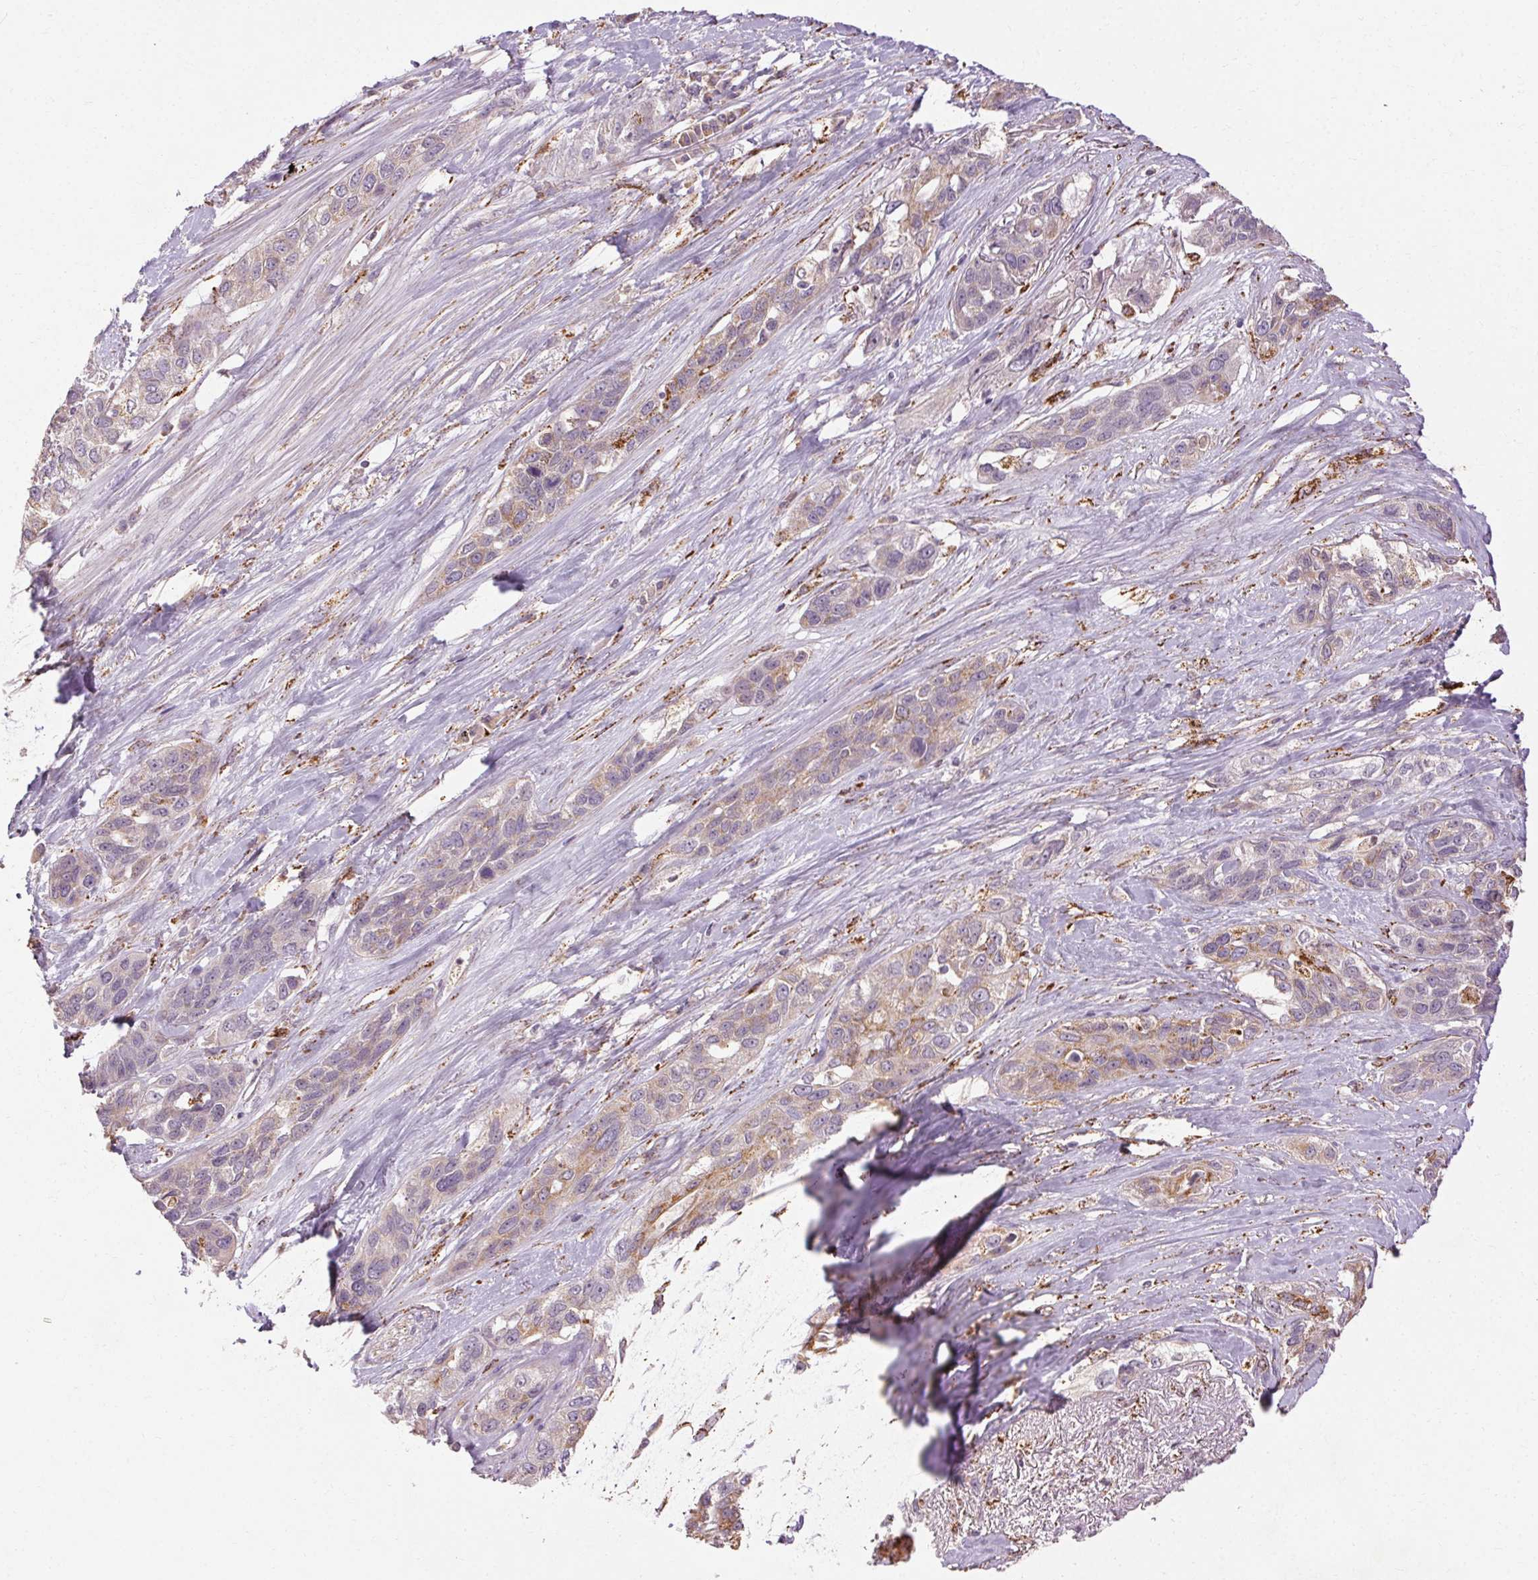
{"staining": {"intensity": "weak", "quantity": "<25%", "location": "cytoplasmic/membranous"}, "tissue": "lung cancer", "cell_type": "Tumor cells", "image_type": "cancer", "snomed": [{"axis": "morphology", "description": "Squamous cell carcinoma, NOS"}, {"axis": "topography", "description": "Lung"}], "caption": "IHC of squamous cell carcinoma (lung) reveals no expression in tumor cells.", "gene": "REP15", "patient": {"sex": "female", "age": 70}}